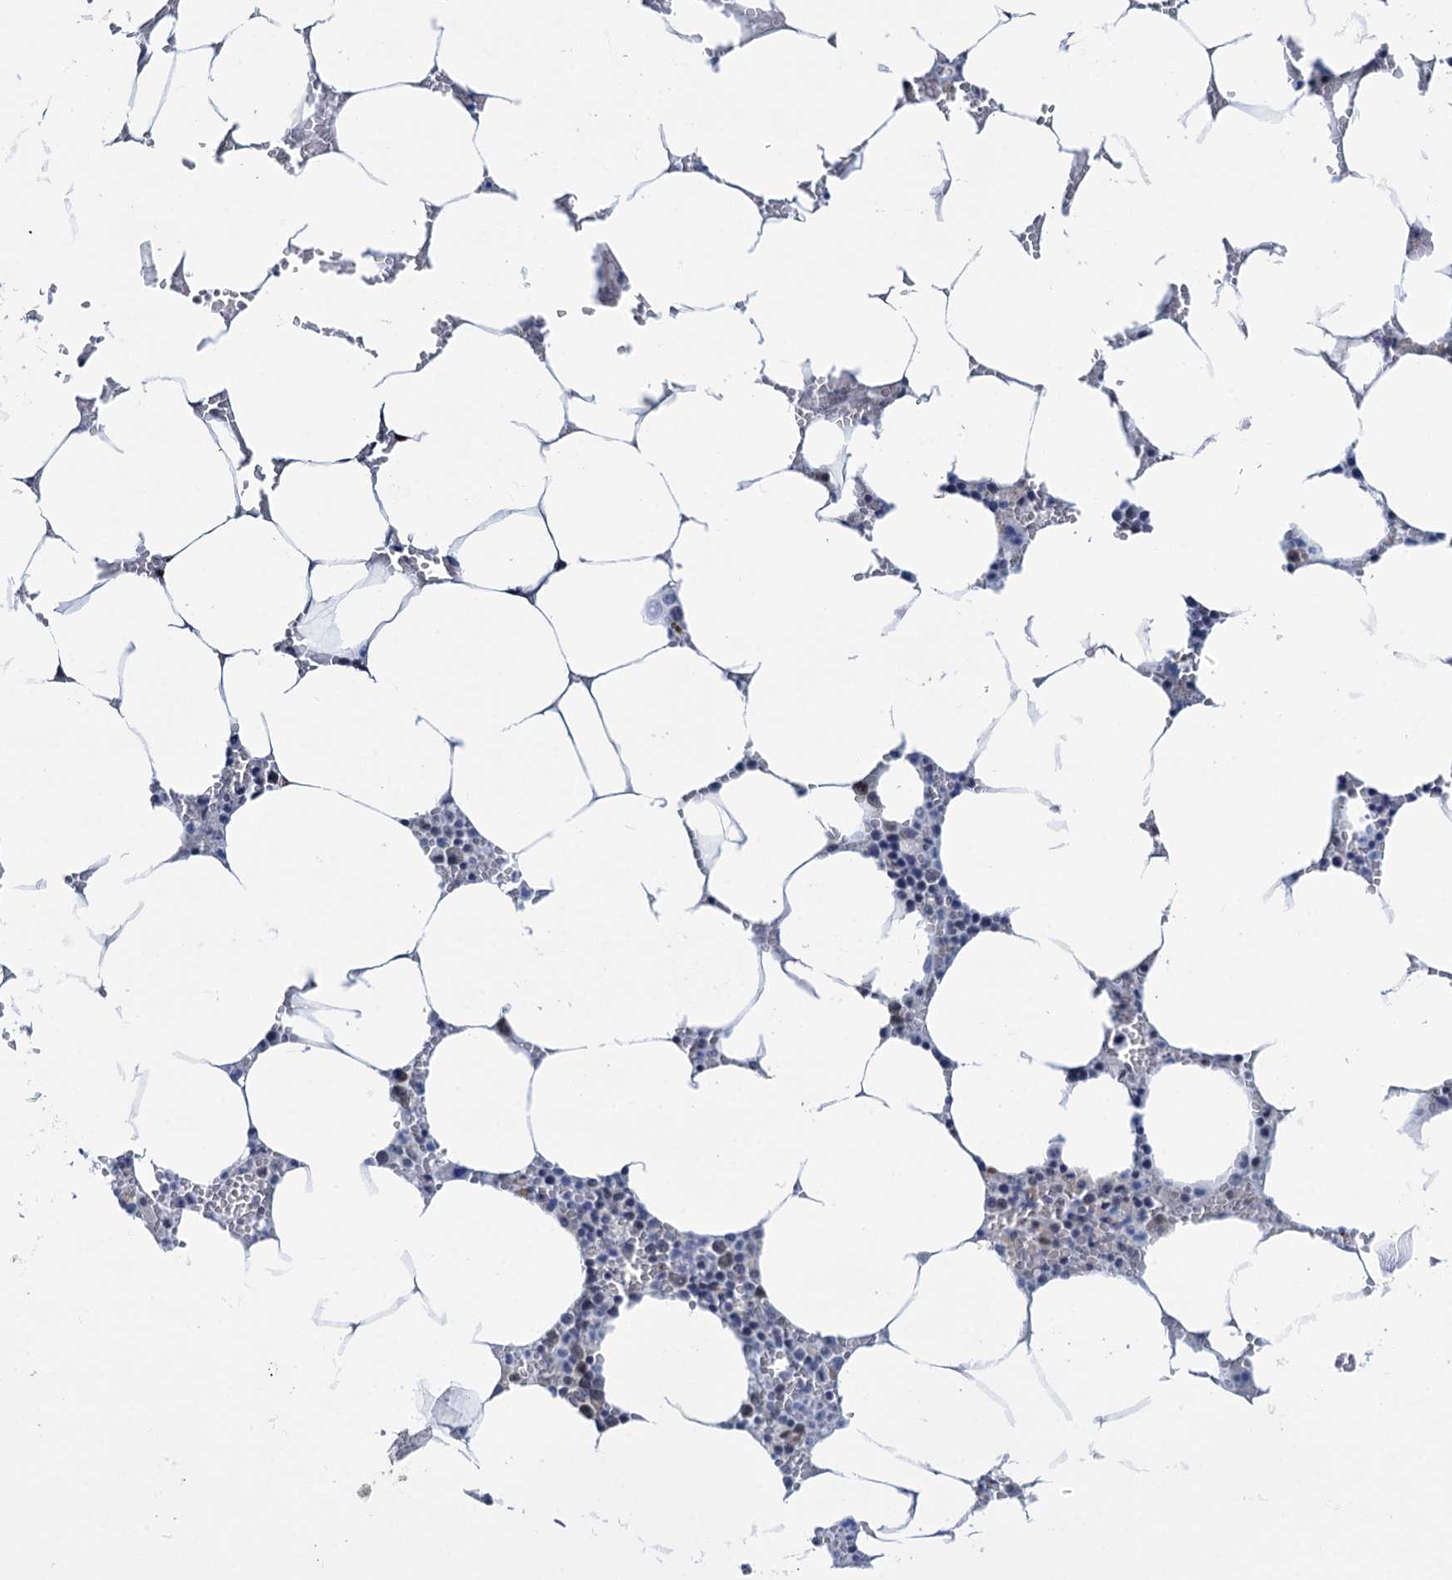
{"staining": {"intensity": "moderate", "quantity": "<25%", "location": "nuclear"}, "tissue": "bone marrow", "cell_type": "Hematopoietic cells", "image_type": "normal", "snomed": [{"axis": "morphology", "description": "Normal tissue, NOS"}, {"axis": "topography", "description": "Bone marrow"}], "caption": "A micrograph of human bone marrow stained for a protein reveals moderate nuclear brown staining in hematopoietic cells. (DAB = brown stain, brightfield microscopy at high magnification).", "gene": "SREK1", "patient": {"sex": "male", "age": 70}}